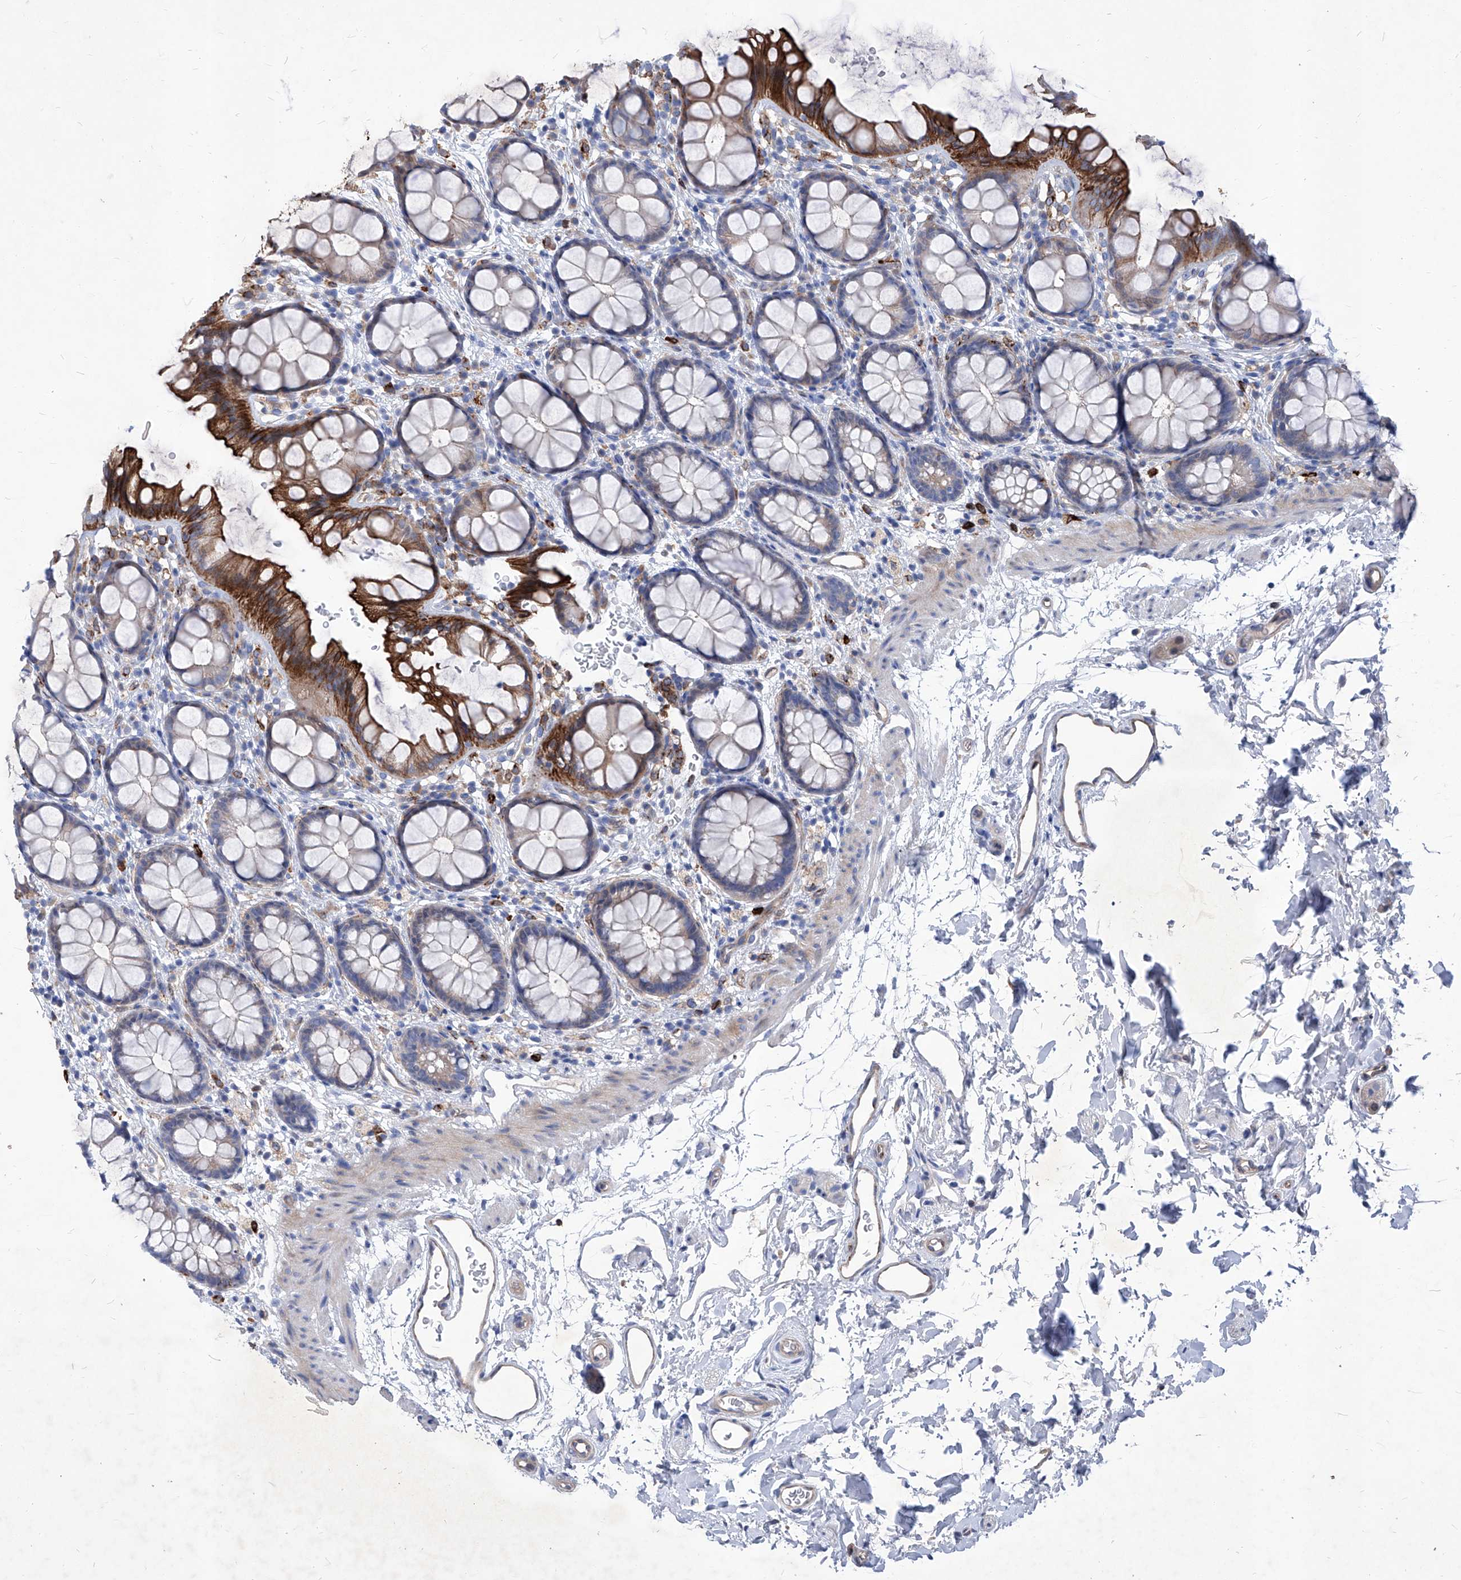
{"staining": {"intensity": "strong", "quantity": "<25%", "location": "cytoplasmic/membranous"}, "tissue": "rectum", "cell_type": "Glandular cells", "image_type": "normal", "snomed": [{"axis": "morphology", "description": "Normal tissue, NOS"}, {"axis": "topography", "description": "Rectum"}], "caption": "Protein analysis of normal rectum exhibits strong cytoplasmic/membranous expression in about <25% of glandular cells. (DAB (3,3'-diaminobenzidine) IHC, brown staining for protein, blue staining for nuclei).", "gene": "UBOX5", "patient": {"sex": "female", "age": 65}}